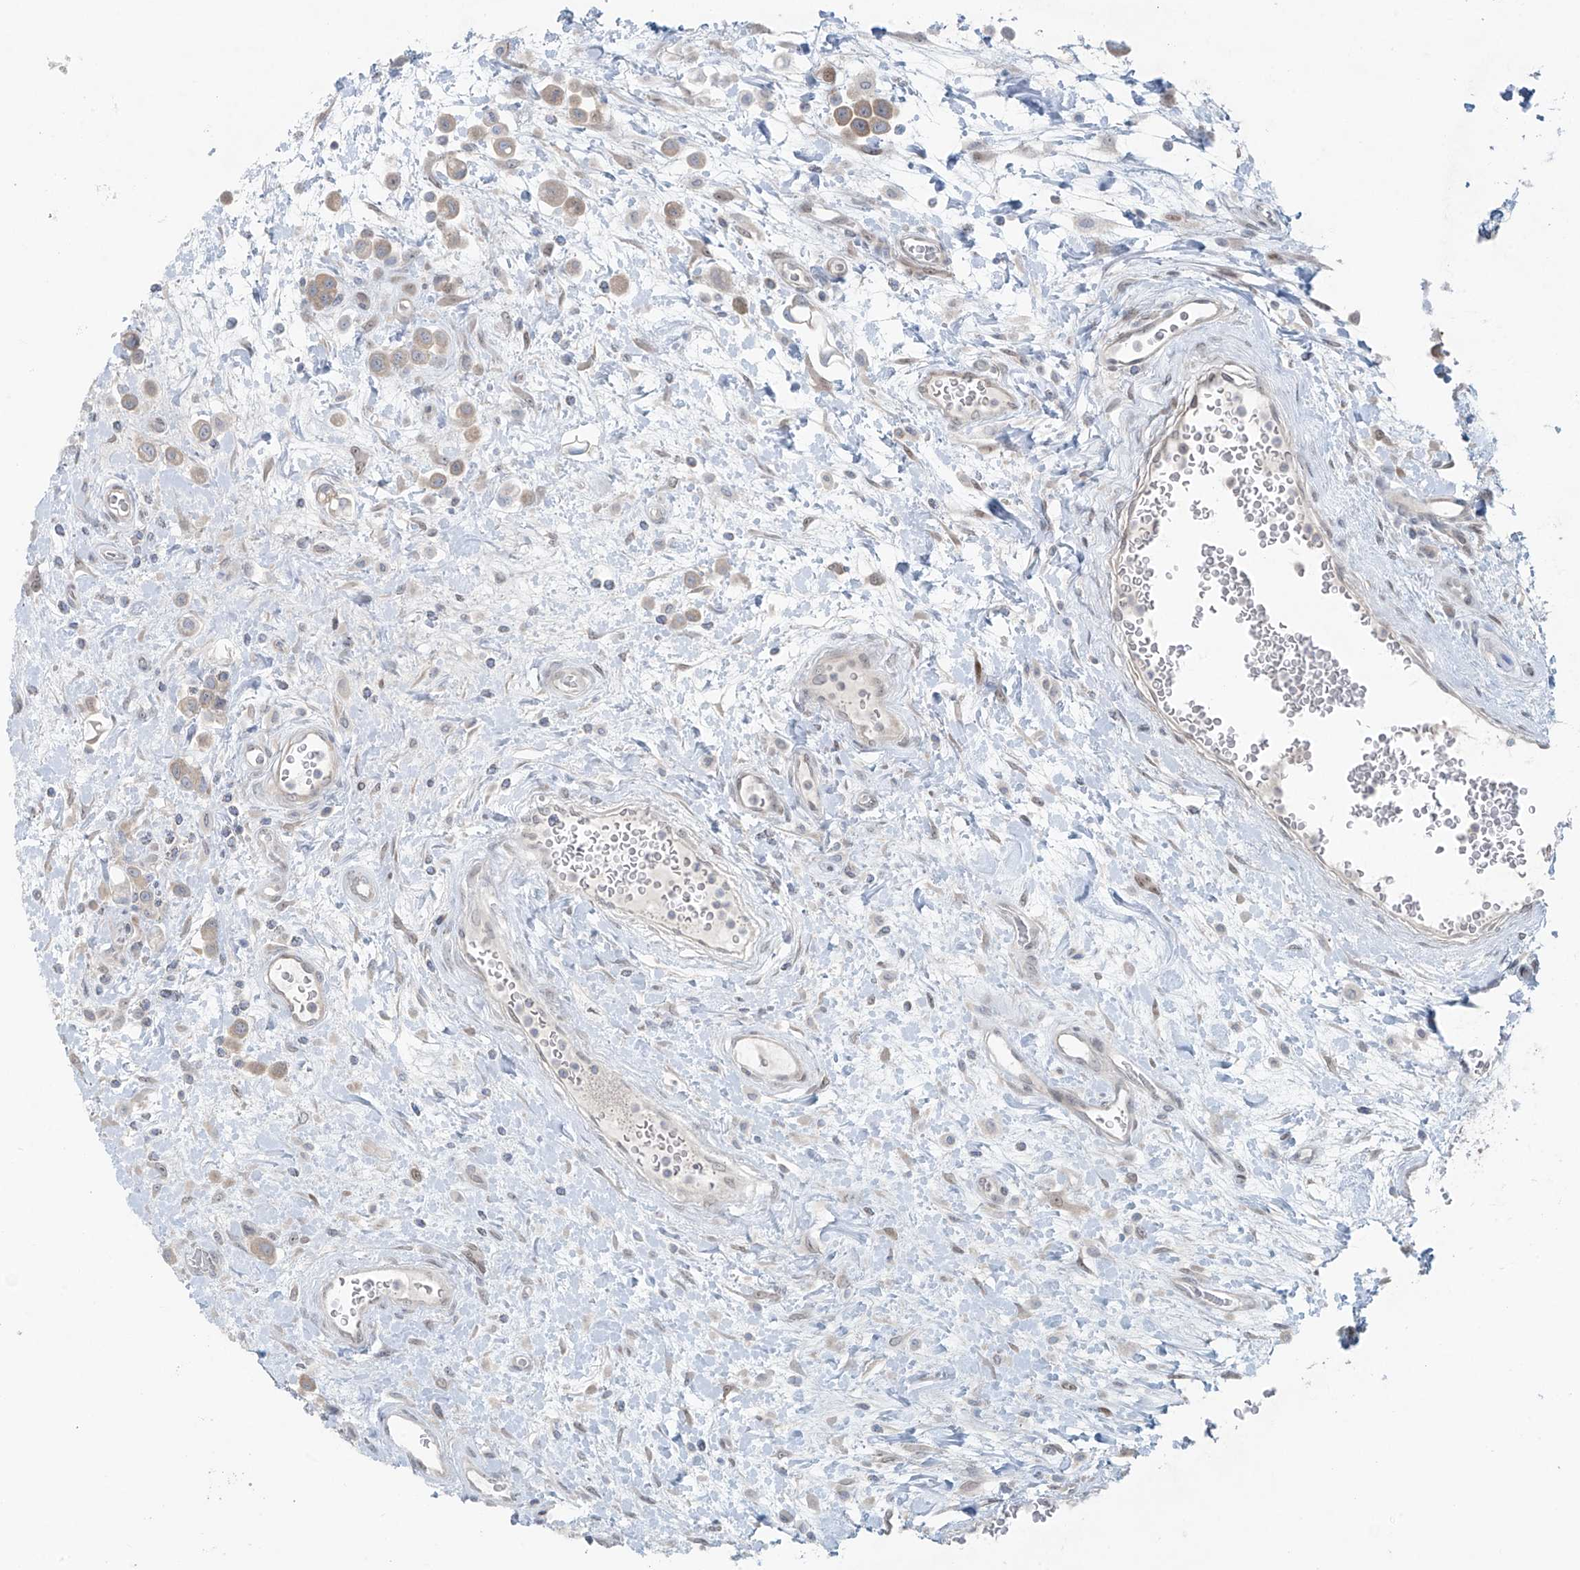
{"staining": {"intensity": "weak", "quantity": "<25%", "location": "cytoplasmic/membranous"}, "tissue": "urothelial cancer", "cell_type": "Tumor cells", "image_type": "cancer", "snomed": [{"axis": "morphology", "description": "Urothelial carcinoma, High grade"}, {"axis": "topography", "description": "Urinary bladder"}], "caption": "Tumor cells are negative for brown protein staining in high-grade urothelial carcinoma.", "gene": "PPAT", "patient": {"sex": "male", "age": 50}}